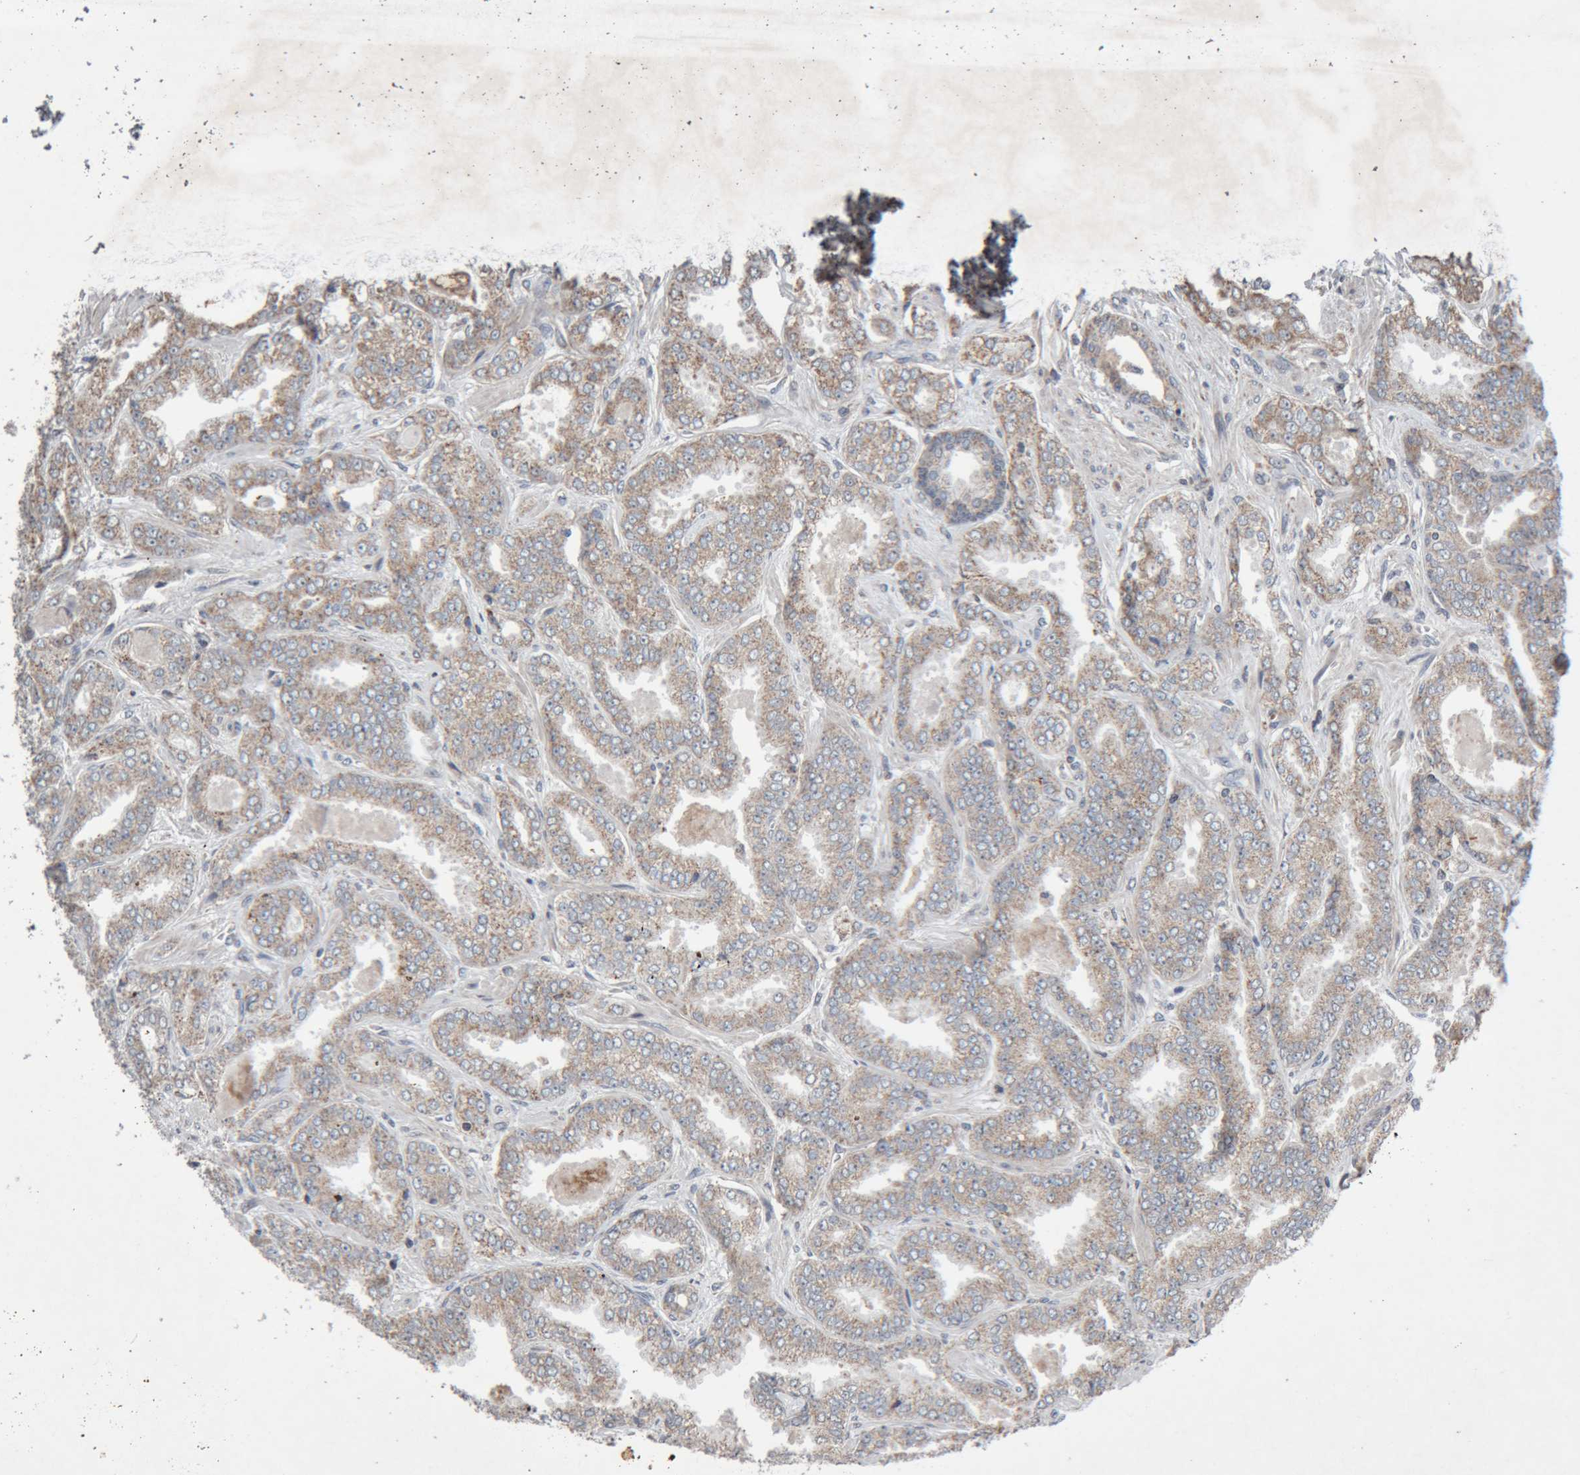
{"staining": {"intensity": "weak", "quantity": ">75%", "location": "cytoplasmic/membranous"}, "tissue": "prostate cancer", "cell_type": "Tumor cells", "image_type": "cancer", "snomed": [{"axis": "morphology", "description": "Adenocarcinoma, High grade"}, {"axis": "topography", "description": "Prostate"}], "caption": "This micrograph demonstrates high-grade adenocarcinoma (prostate) stained with immunohistochemistry to label a protein in brown. The cytoplasmic/membranous of tumor cells show weak positivity for the protein. Nuclei are counter-stained blue.", "gene": "KIF21B", "patient": {"sex": "male", "age": 71}}